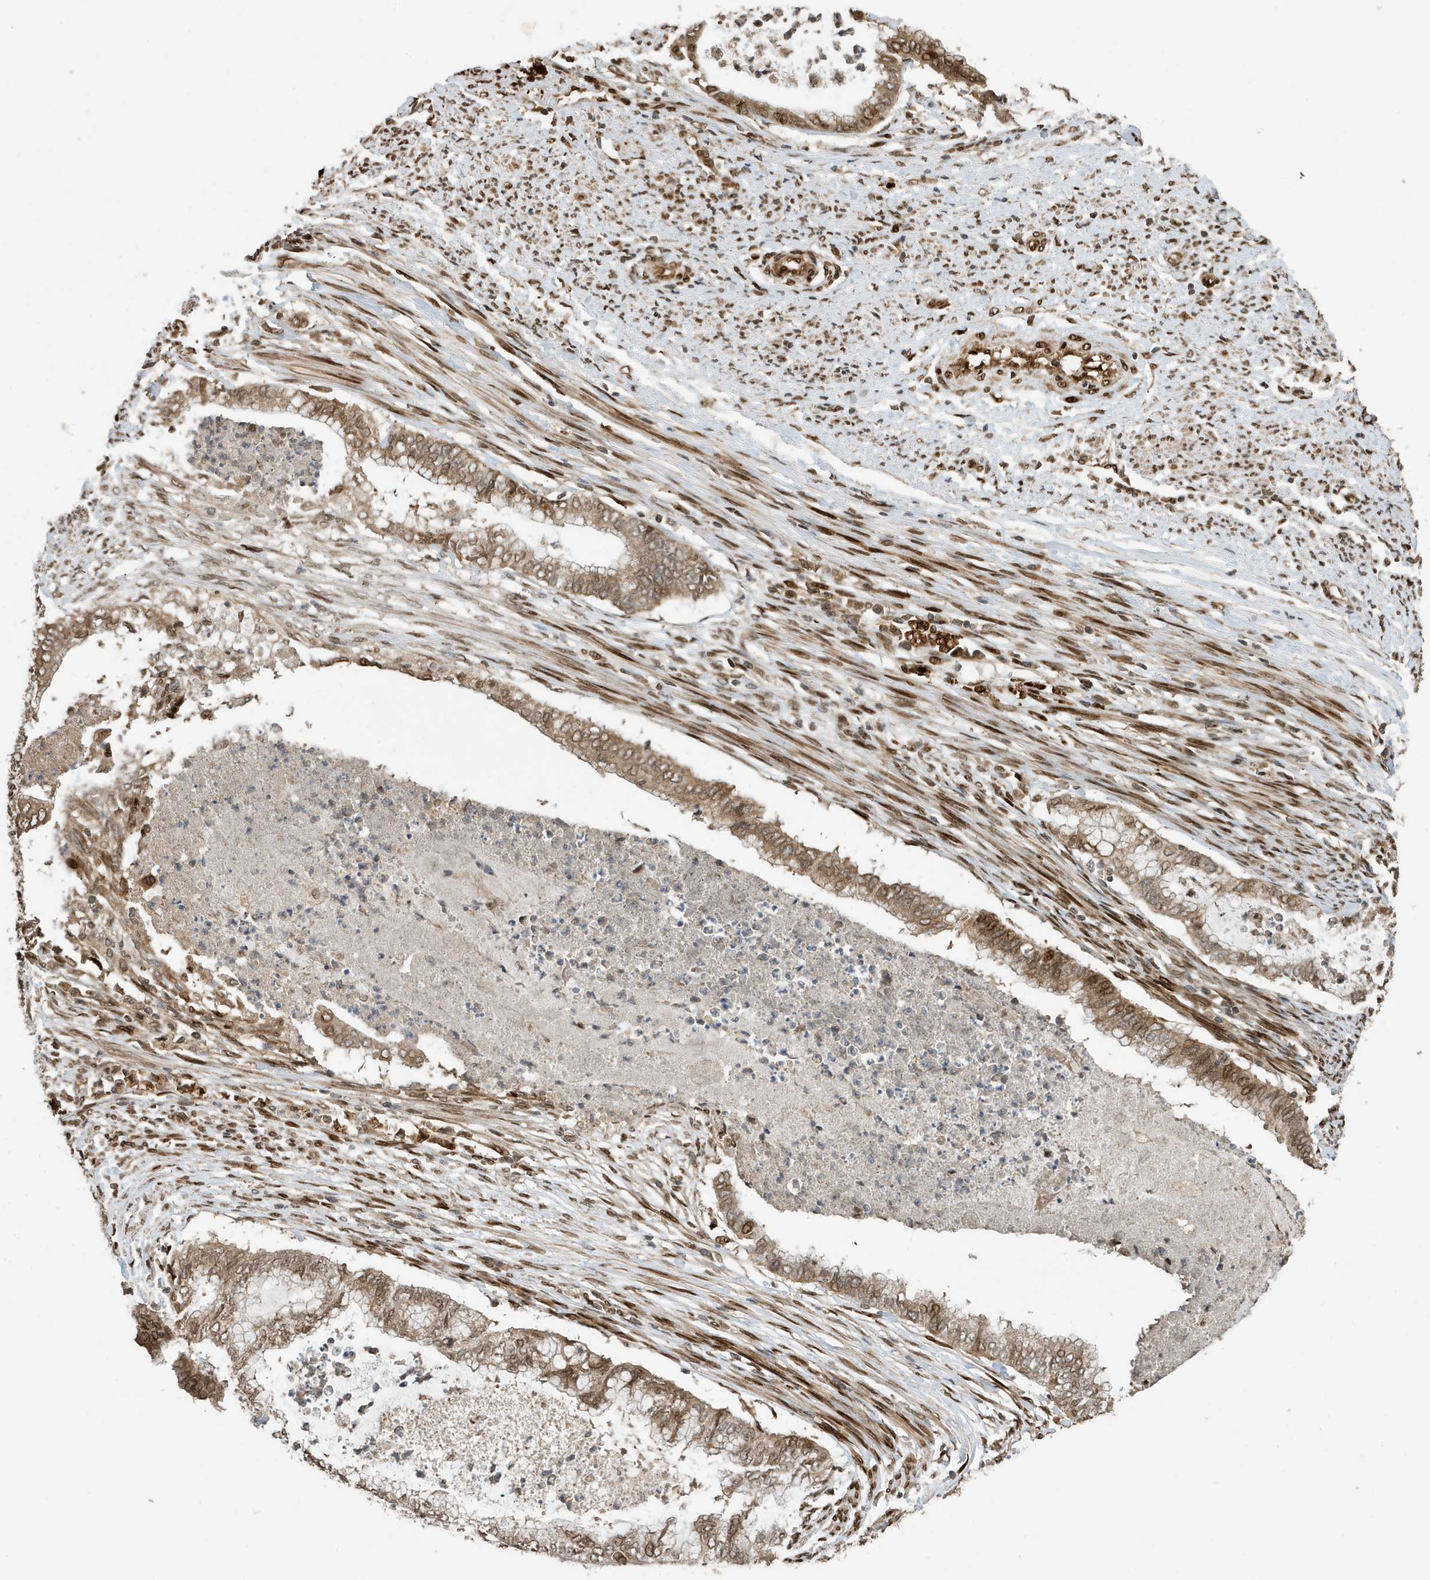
{"staining": {"intensity": "moderate", "quantity": ">75%", "location": "cytoplasmic/membranous,nuclear"}, "tissue": "endometrial cancer", "cell_type": "Tumor cells", "image_type": "cancer", "snomed": [{"axis": "morphology", "description": "Necrosis, NOS"}, {"axis": "morphology", "description": "Adenocarcinoma, NOS"}, {"axis": "topography", "description": "Endometrium"}], "caption": "Immunohistochemistry histopathology image of human endometrial cancer stained for a protein (brown), which exhibits medium levels of moderate cytoplasmic/membranous and nuclear staining in approximately >75% of tumor cells.", "gene": "DUSP18", "patient": {"sex": "female", "age": 79}}